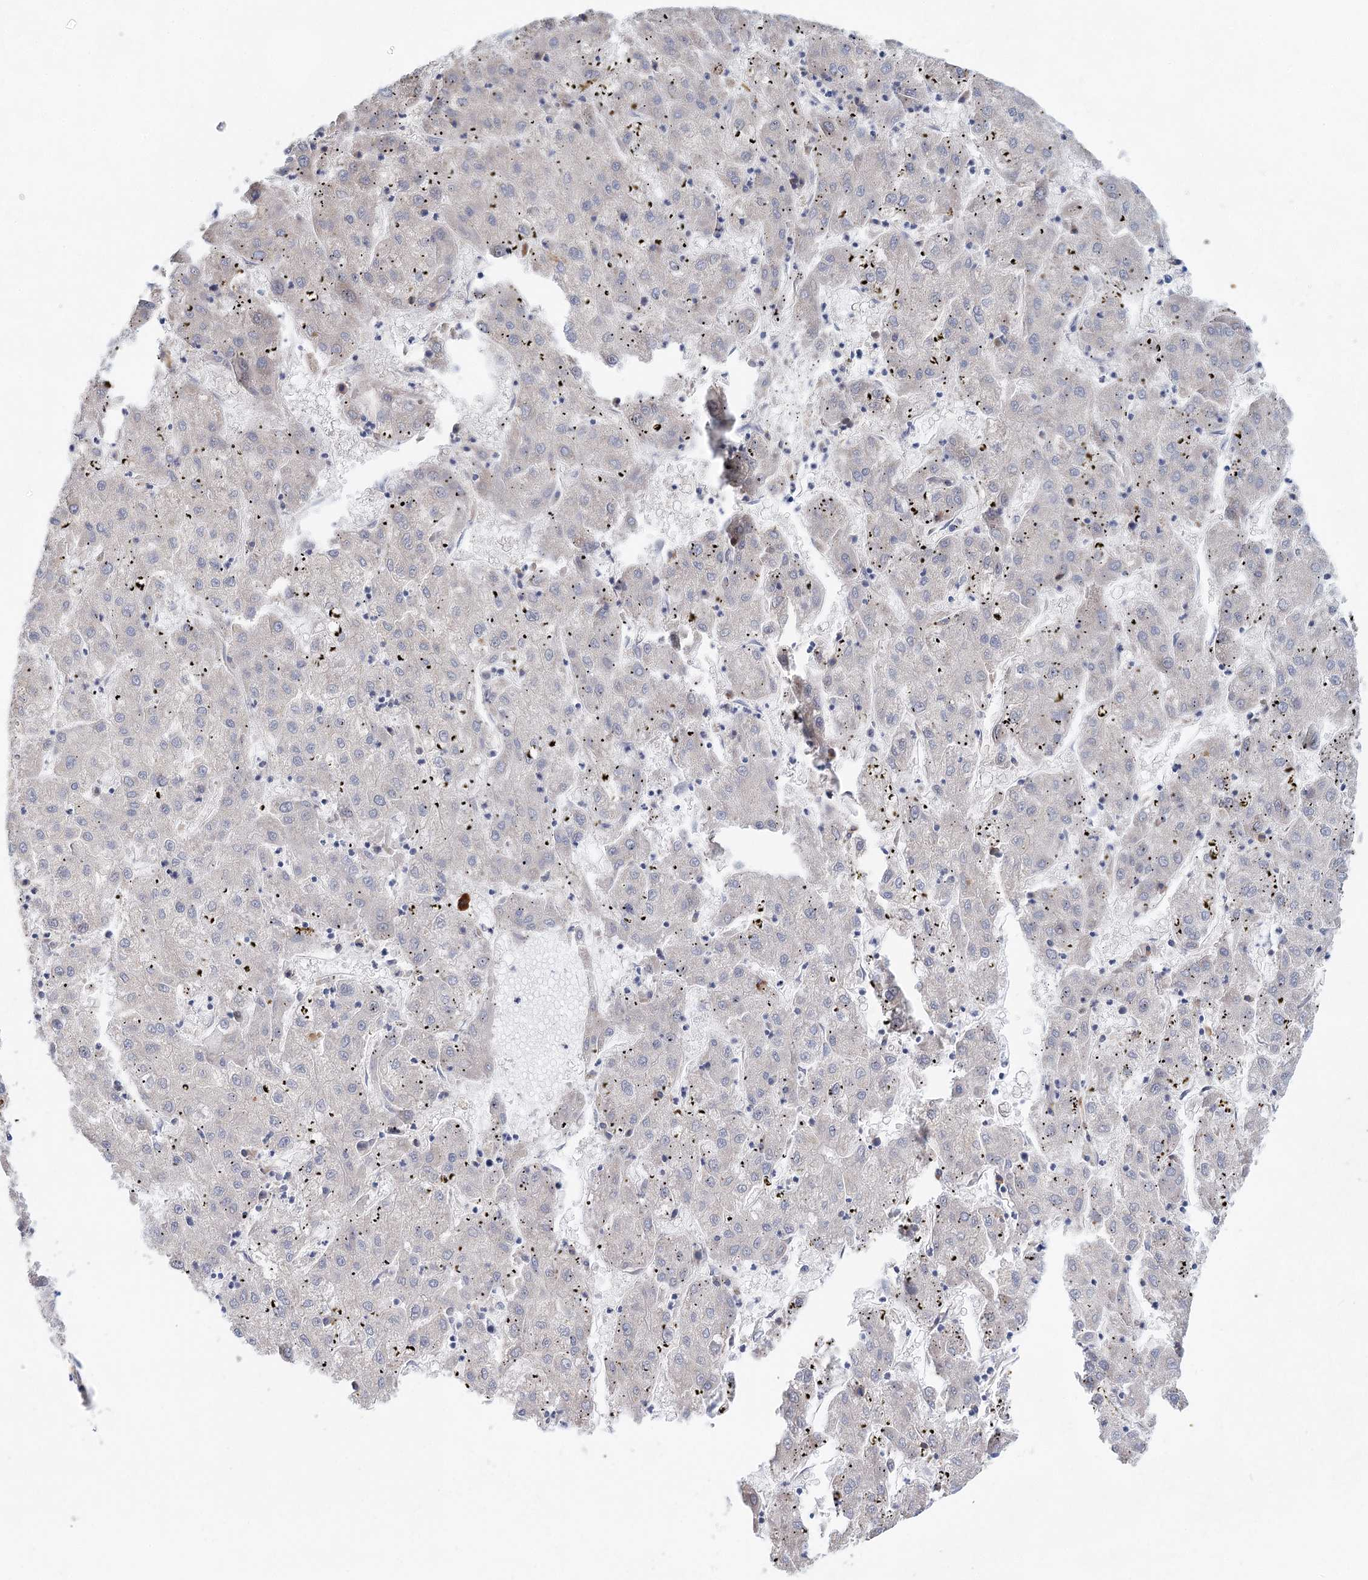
{"staining": {"intensity": "negative", "quantity": "none", "location": "none"}, "tissue": "liver cancer", "cell_type": "Tumor cells", "image_type": "cancer", "snomed": [{"axis": "morphology", "description": "Carcinoma, Hepatocellular, NOS"}, {"axis": "topography", "description": "Liver"}], "caption": "A high-resolution histopathology image shows IHC staining of hepatocellular carcinoma (liver), which exhibits no significant expression in tumor cells.", "gene": "BLTP1", "patient": {"sex": "male", "age": 72}}